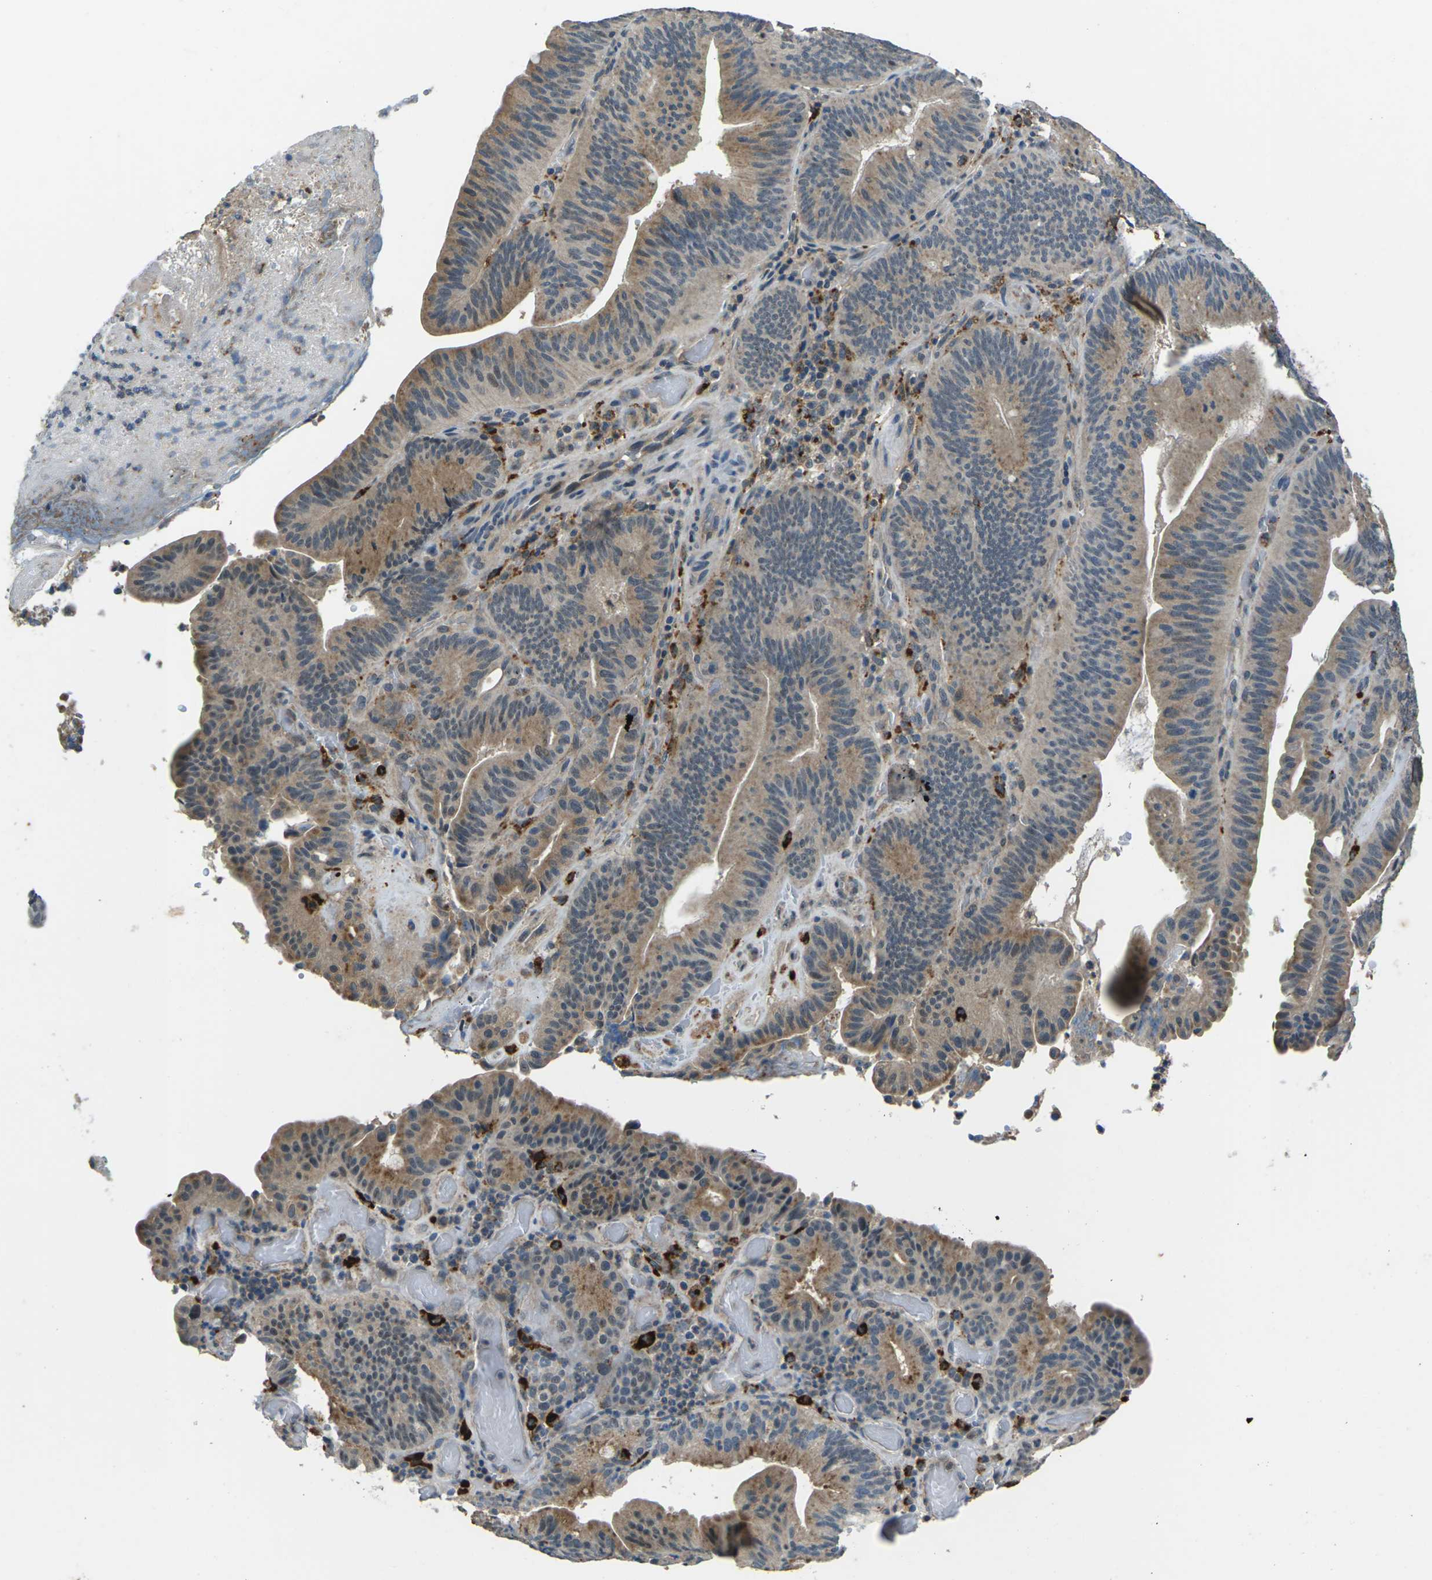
{"staining": {"intensity": "weak", "quantity": ">75%", "location": "cytoplasmic/membranous"}, "tissue": "pancreatic cancer", "cell_type": "Tumor cells", "image_type": "cancer", "snomed": [{"axis": "morphology", "description": "Adenocarcinoma, NOS"}, {"axis": "topography", "description": "Pancreas"}], "caption": "High-power microscopy captured an immunohistochemistry image of adenocarcinoma (pancreatic), revealing weak cytoplasmic/membranous expression in about >75% of tumor cells.", "gene": "SLC31A2", "patient": {"sex": "male", "age": 82}}